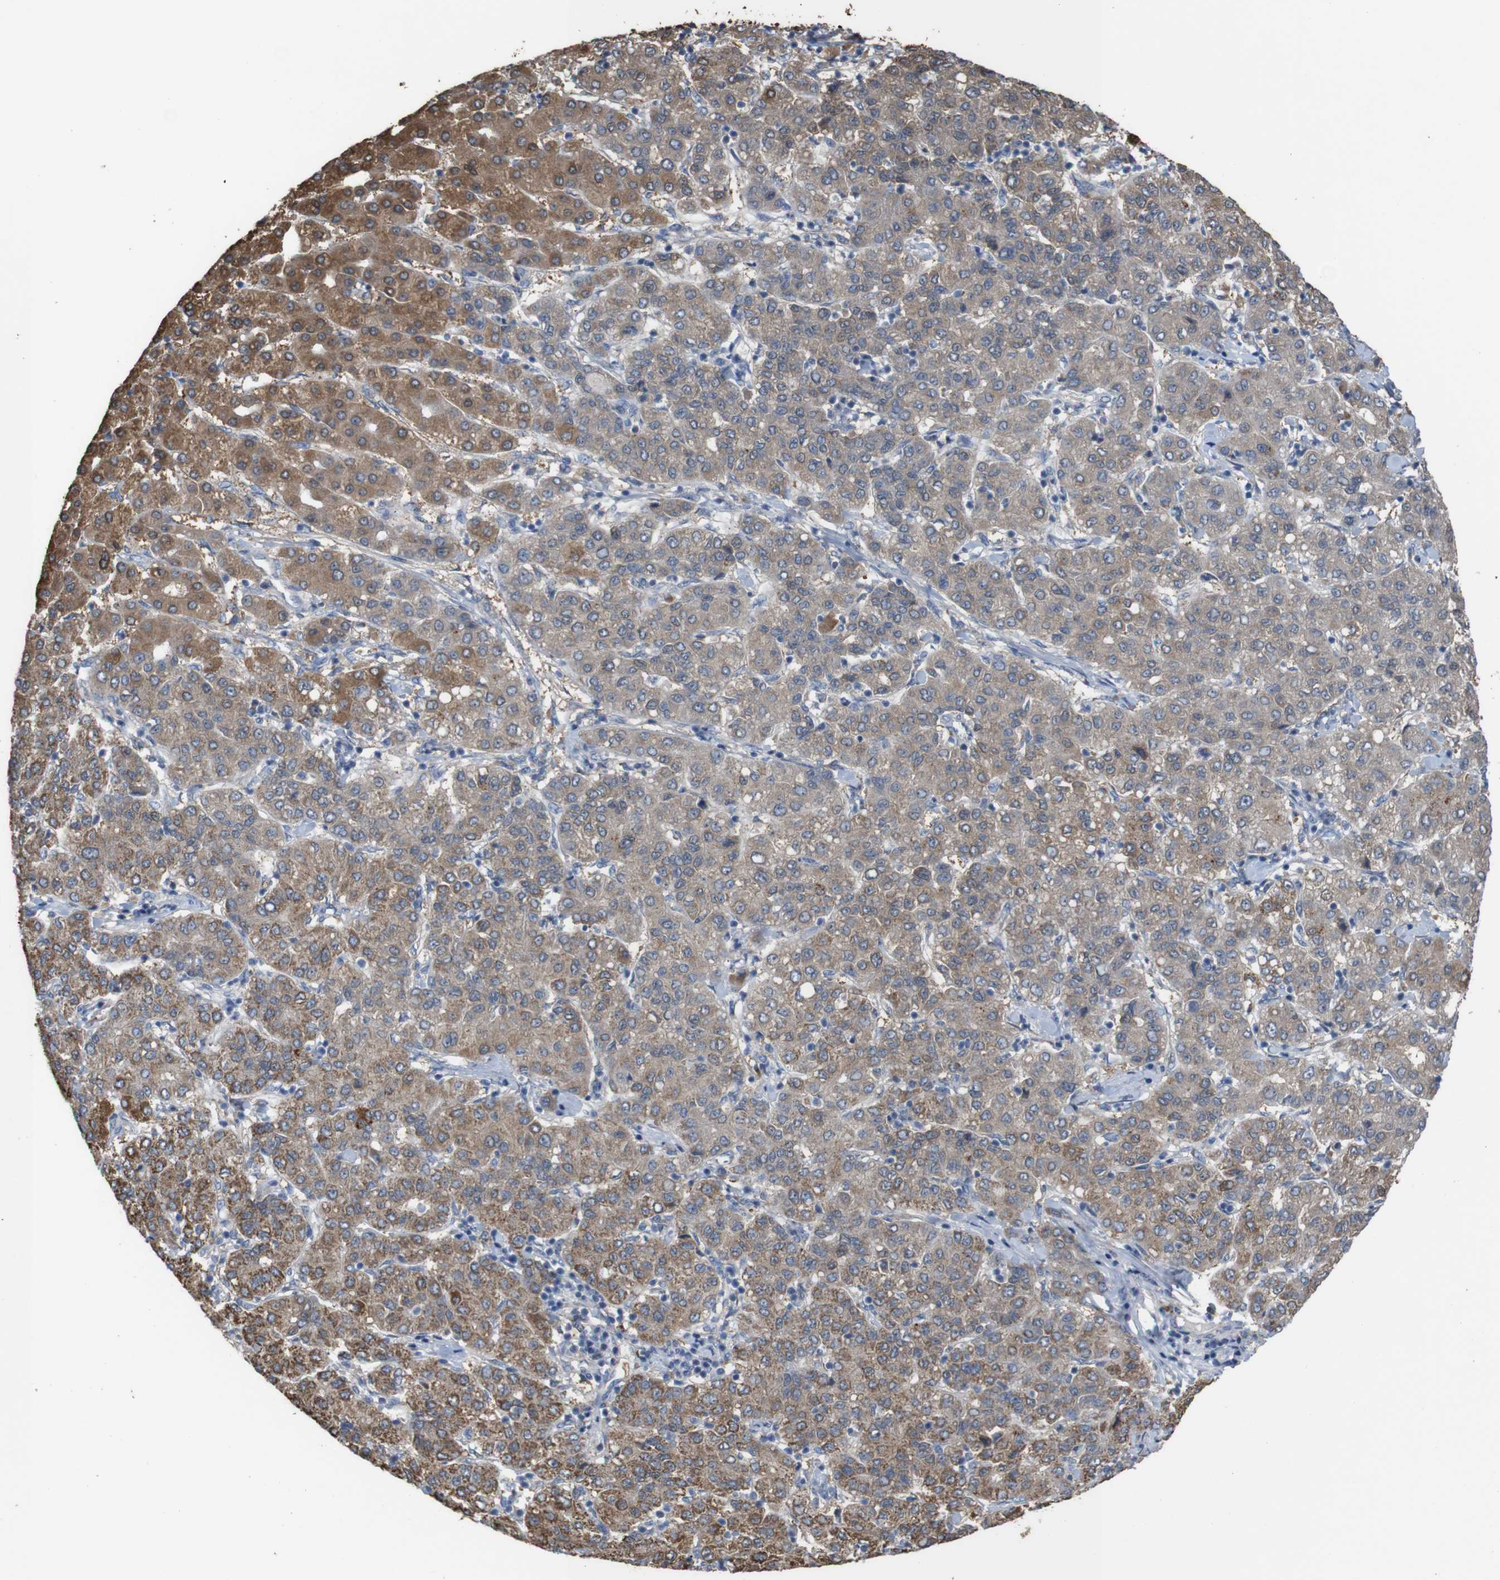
{"staining": {"intensity": "moderate", "quantity": "25%-75%", "location": "cytoplasmic/membranous"}, "tissue": "liver cancer", "cell_type": "Tumor cells", "image_type": "cancer", "snomed": [{"axis": "morphology", "description": "Carcinoma, Hepatocellular, NOS"}, {"axis": "topography", "description": "Liver"}], "caption": "Hepatocellular carcinoma (liver) stained with a protein marker displays moderate staining in tumor cells.", "gene": "PTPRR", "patient": {"sex": "male", "age": 65}}